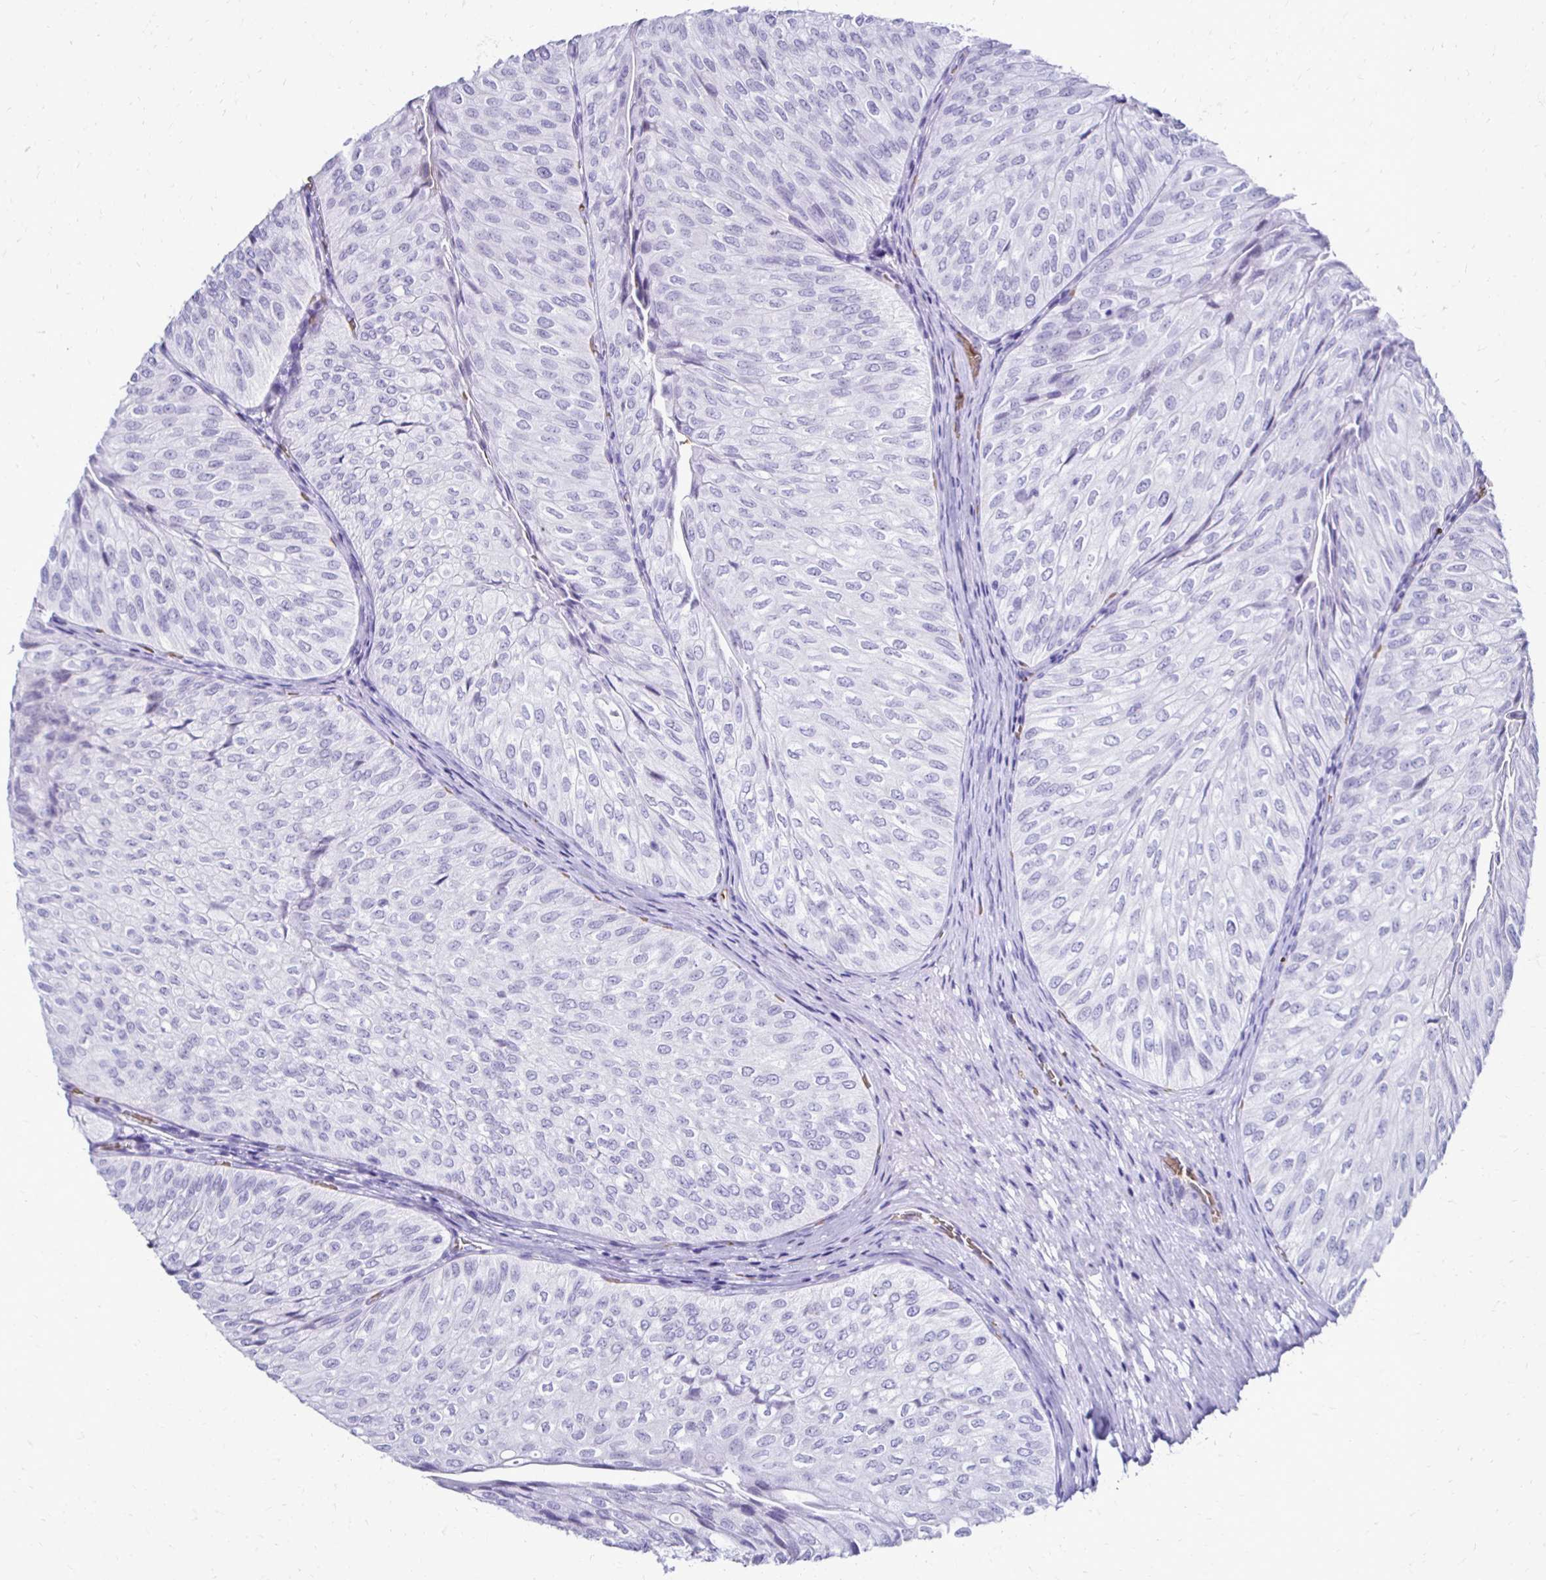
{"staining": {"intensity": "negative", "quantity": "none", "location": "none"}, "tissue": "urothelial cancer", "cell_type": "Tumor cells", "image_type": "cancer", "snomed": [{"axis": "morphology", "description": "Urothelial carcinoma, NOS"}, {"axis": "topography", "description": "Urinary bladder"}], "caption": "Human urothelial cancer stained for a protein using IHC exhibits no expression in tumor cells.", "gene": "RHBDL3", "patient": {"sex": "male", "age": 62}}